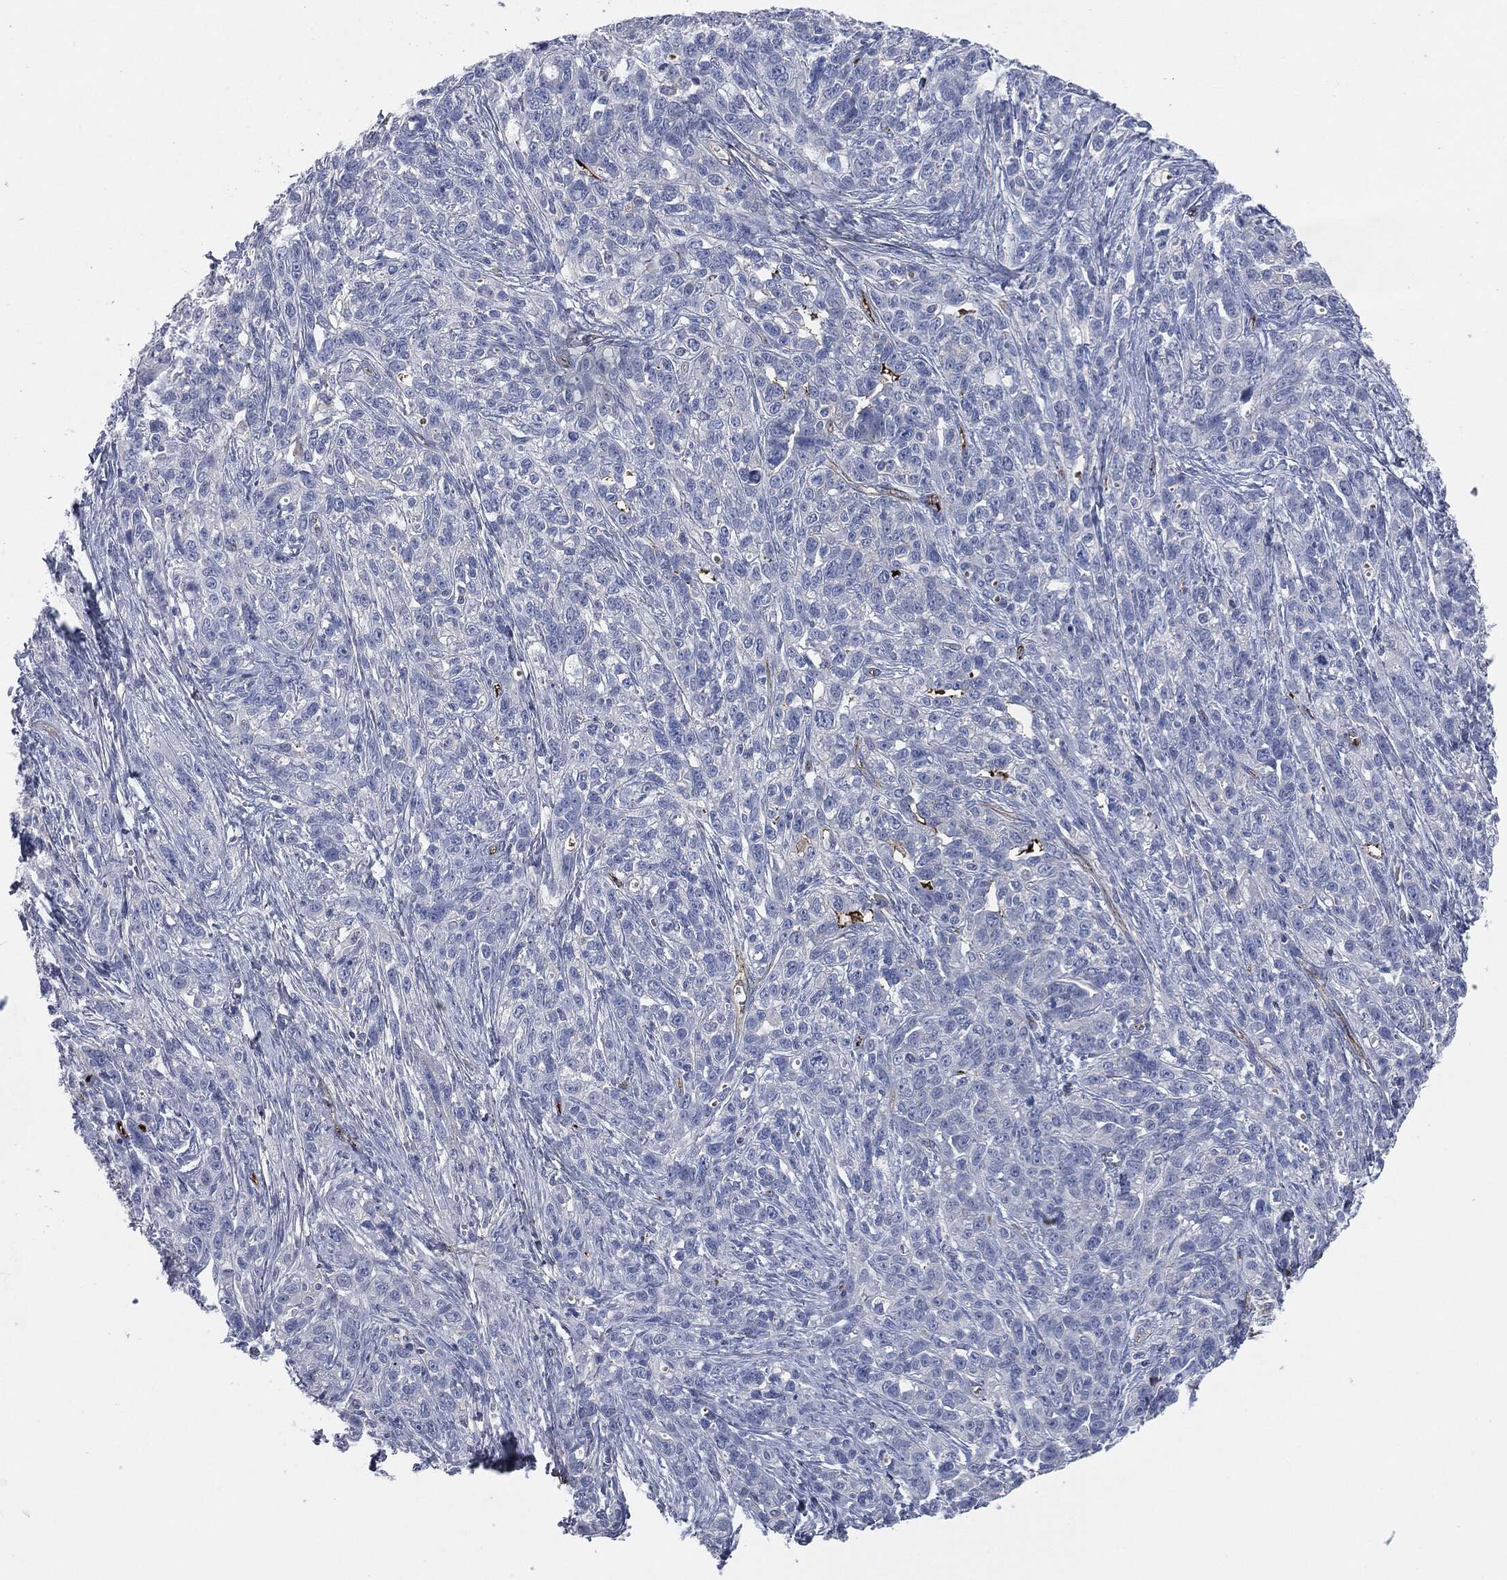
{"staining": {"intensity": "negative", "quantity": "none", "location": "none"}, "tissue": "ovarian cancer", "cell_type": "Tumor cells", "image_type": "cancer", "snomed": [{"axis": "morphology", "description": "Cystadenocarcinoma, serous, NOS"}, {"axis": "topography", "description": "Ovary"}], "caption": "Protein analysis of ovarian cancer demonstrates no significant staining in tumor cells.", "gene": "APOB", "patient": {"sex": "female", "age": 71}}